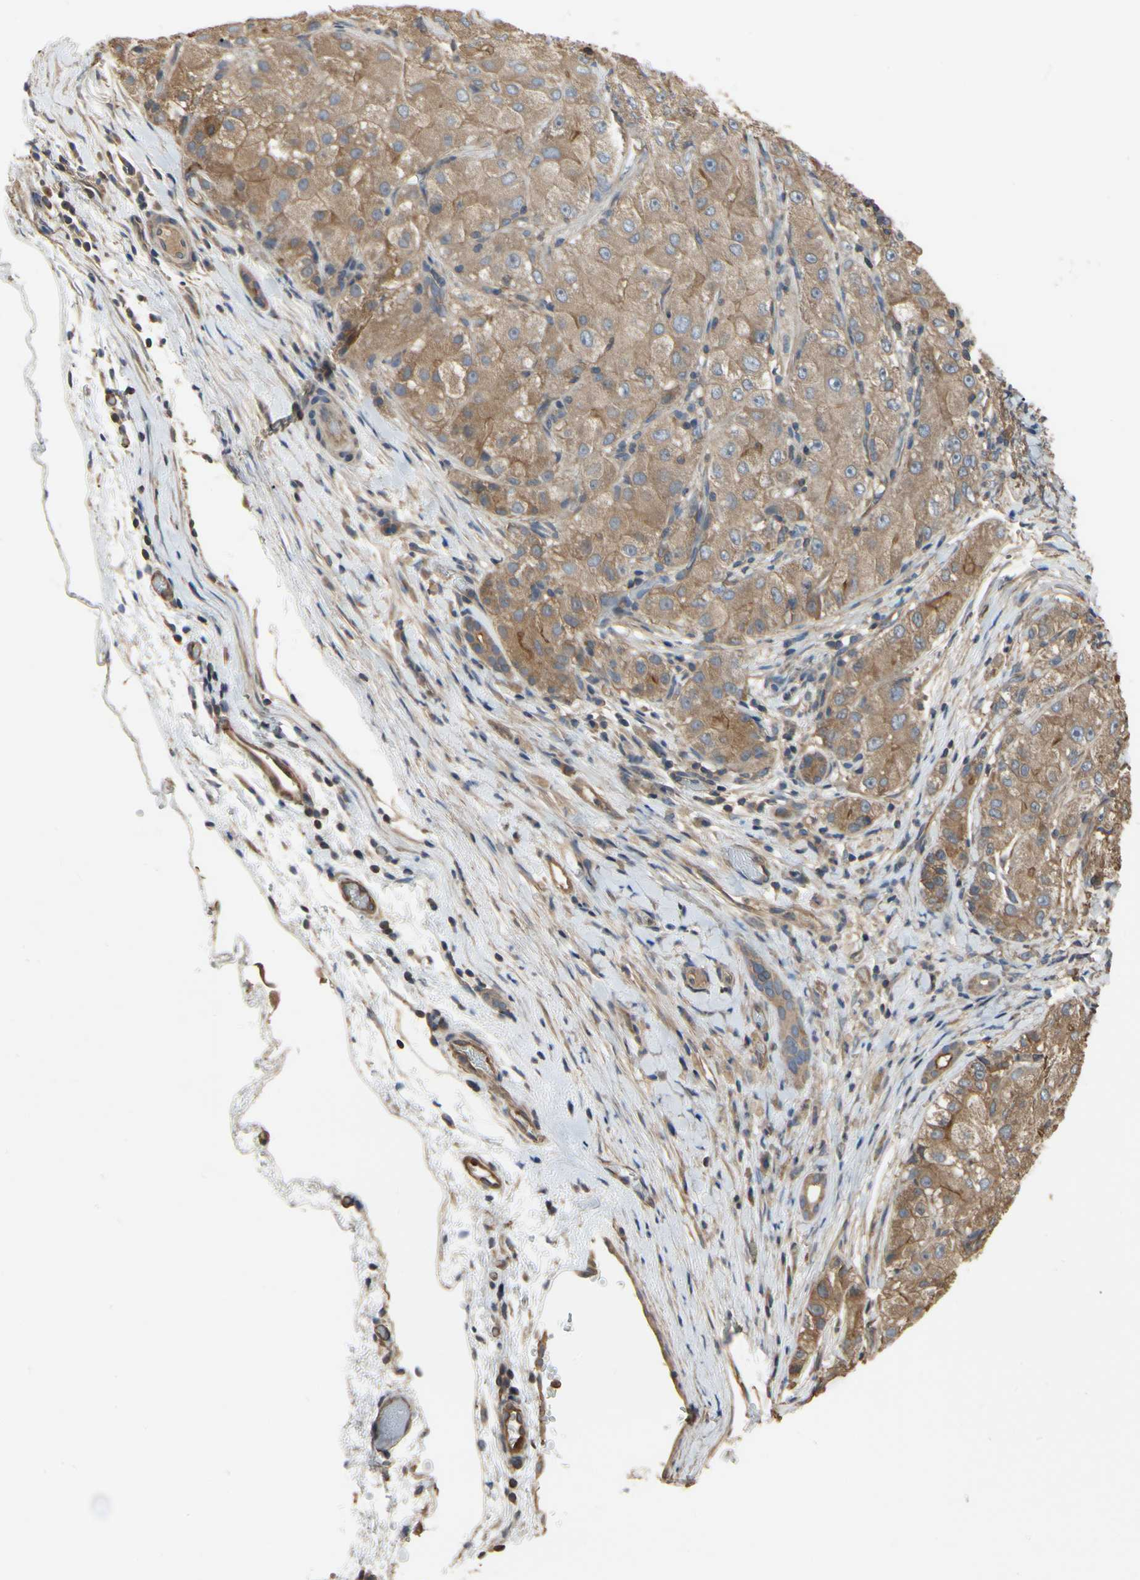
{"staining": {"intensity": "moderate", "quantity": ">75%", "location": "cytoplasmic/membranous"}, "tissue": "liver cancer", "cell_type": "Tumor cells", "image_type": "cancer", "snomed": [{"axis": "morphology", "description": "Carcinoma, Hepatocellular, NOS"}, {"axis": "topography", "description": "Liver"}], "caption": "Protein staining of liver cancer (hepatocellular carcinoma) tissue exhibits moderate cytoplasmic/membranous expression in approximately >75% of tumor cells.", "gene": "PDZK1", "patient": {"sex": "male", "age": 80}}